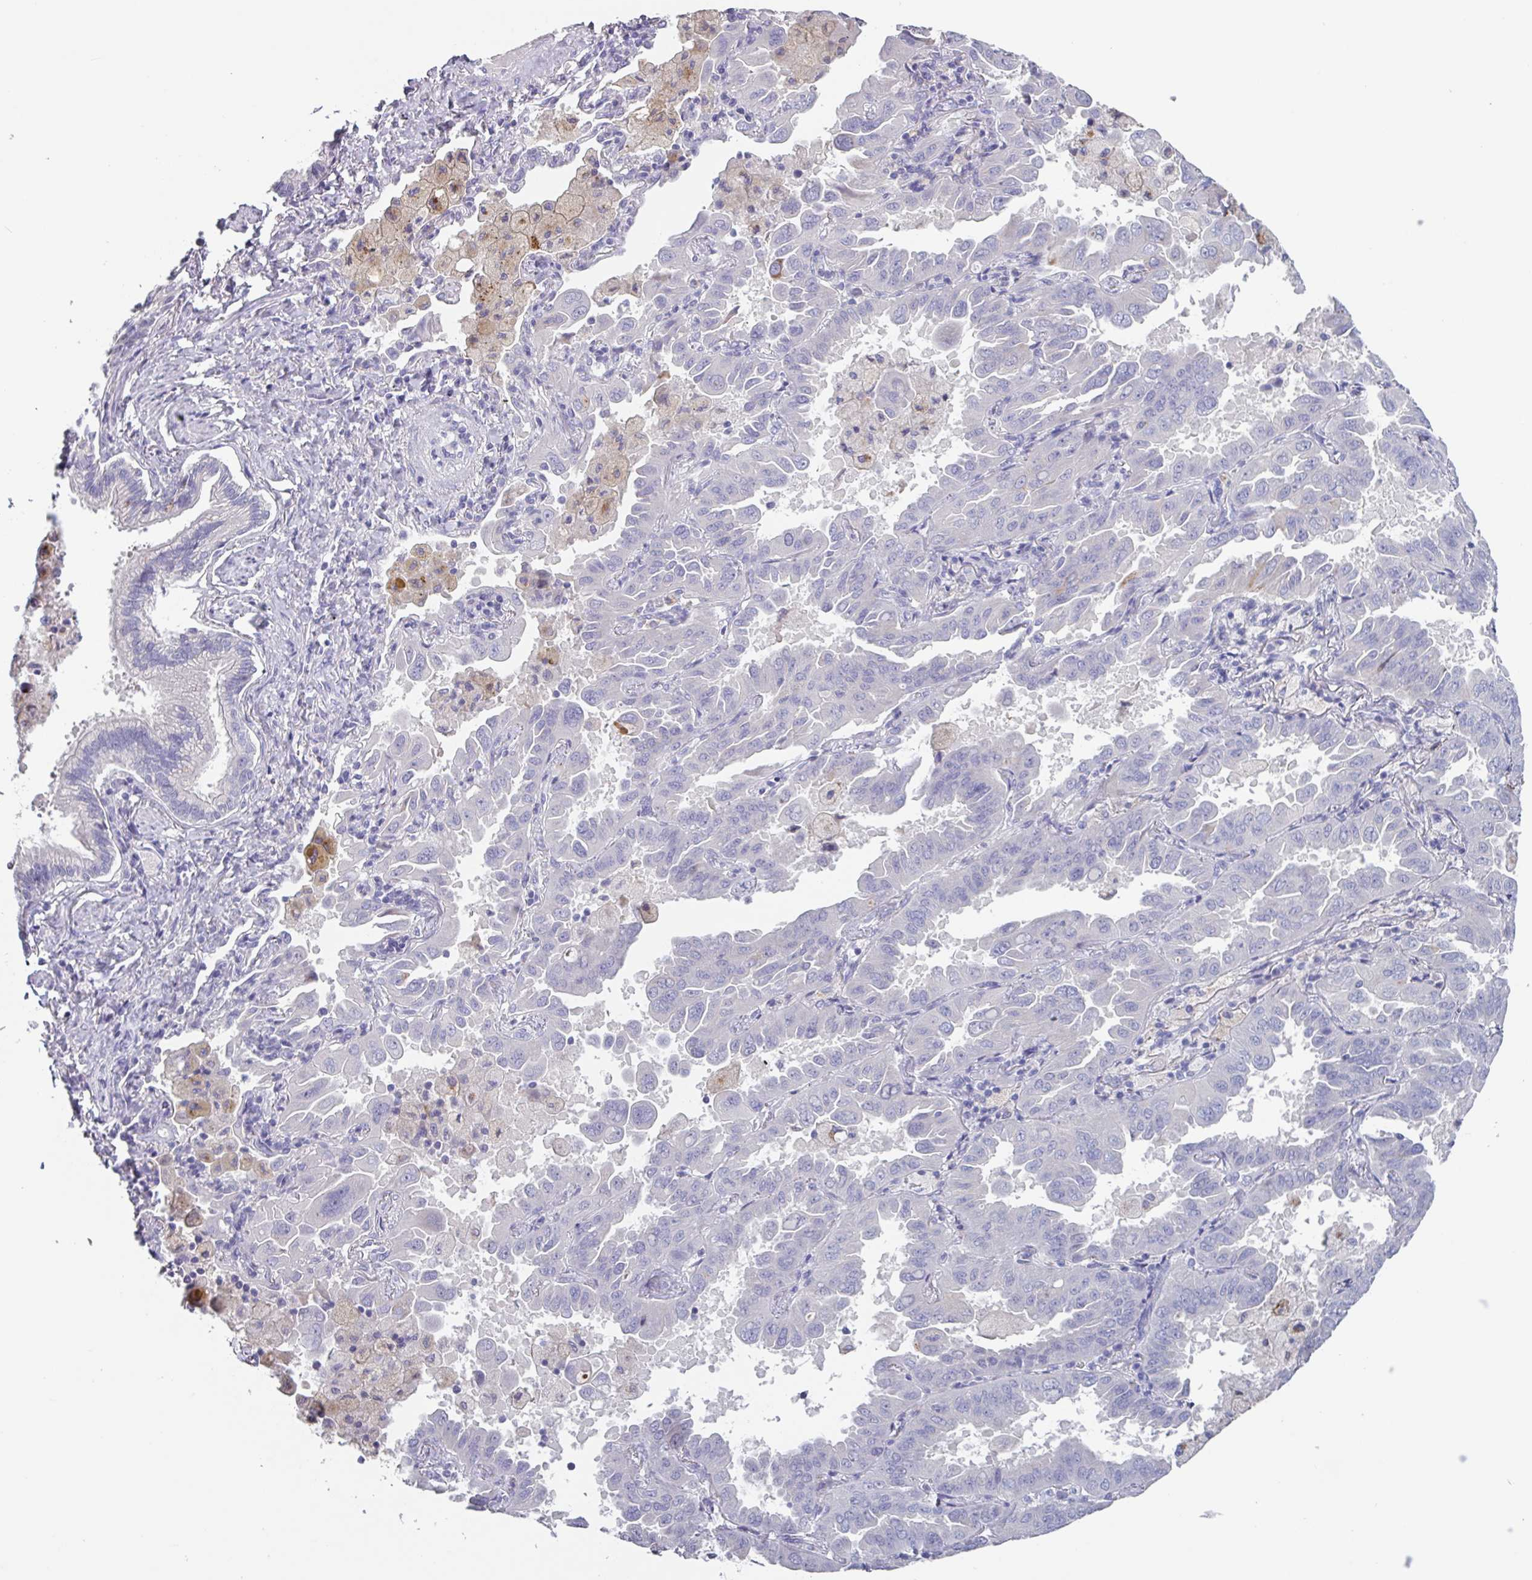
{"staining": {"intensity": "negative", "quantity": "none", "location": "none"}, "tissue": "lung cancer", "cell_type": "Tumor cells", "image_type": "cancer", "snomed": [{"axis": "morphology", "description": "Adenocarcinoma, NOS"}, {"axis": "topography", "description": "Lung"}], "caption": "Adenocarcinoma (lung) was stained to show a protein in brown. There is no significant expression in tumor cells.", "gene": "OR2T10", "patient": {"sex": "male", "age": 64}}